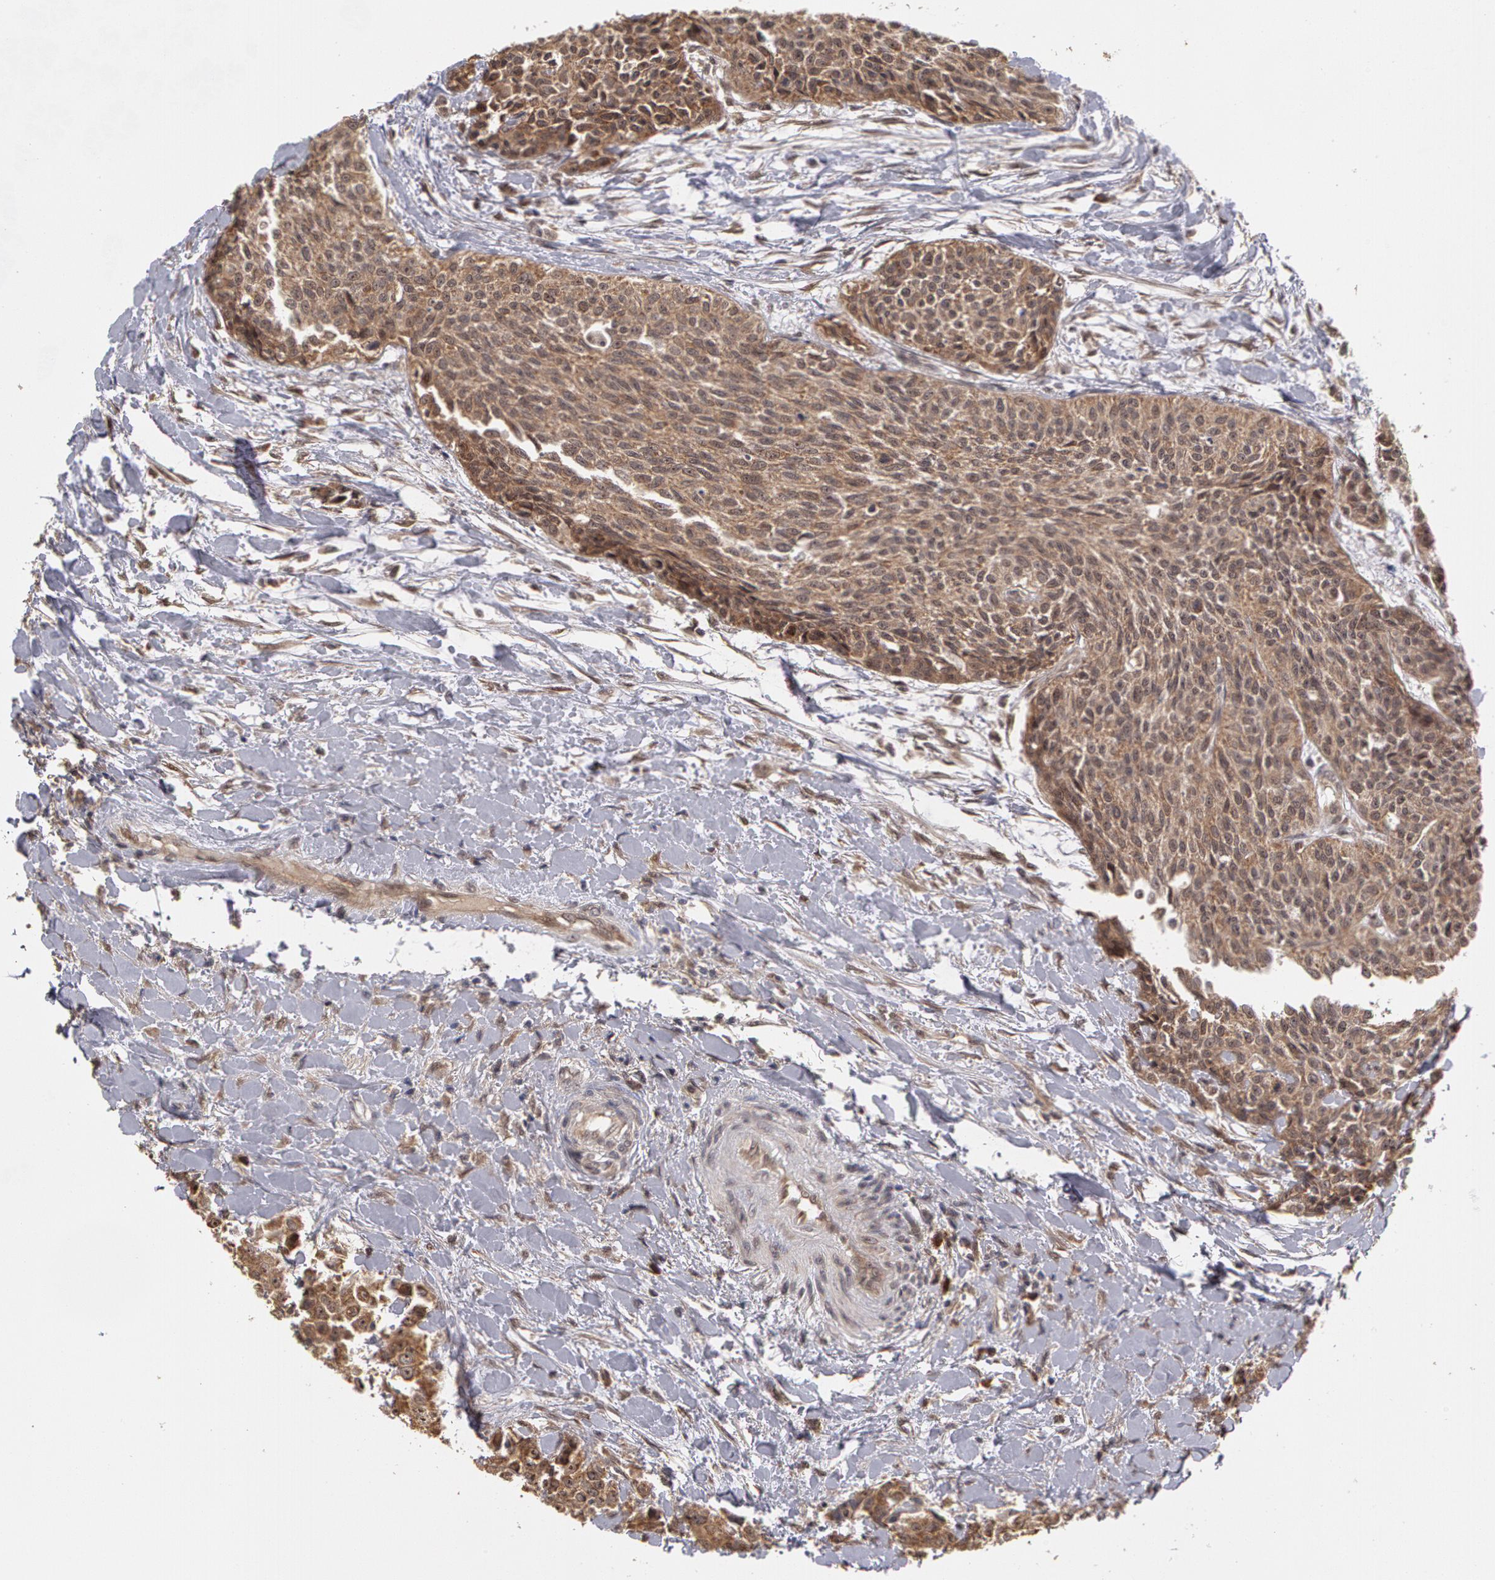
{"staining": {"intensity": "strong", "quantity": ">75%", "location": "cytoplasmic/membranous,nuclear"}, "tissue": "urothelial cancer", "cell_type": "Tumor cells", "image_type": "cancer", "snomed": [{"axis": "morphology", "description": "Urothelial carcinoma, High grade"}, {"axis": "topography", "description": "Urinary bladder"}], "caption": "Immunohistochemistry staining of urothelial carcinoma (high-grade), which demonstrates high levels of strong cytoplasmic/membranous and nuclear positivity in about >75% of tumor cells indicating strong cytoplasmic/membranous and nuclear protein positivity. The staining was performed using DAB (brown) for protein detection and nuclei were counterstained in hematoxylin (blue).", "gene": "GLIS1", "patient": {"sex": "male", "age": 56}}